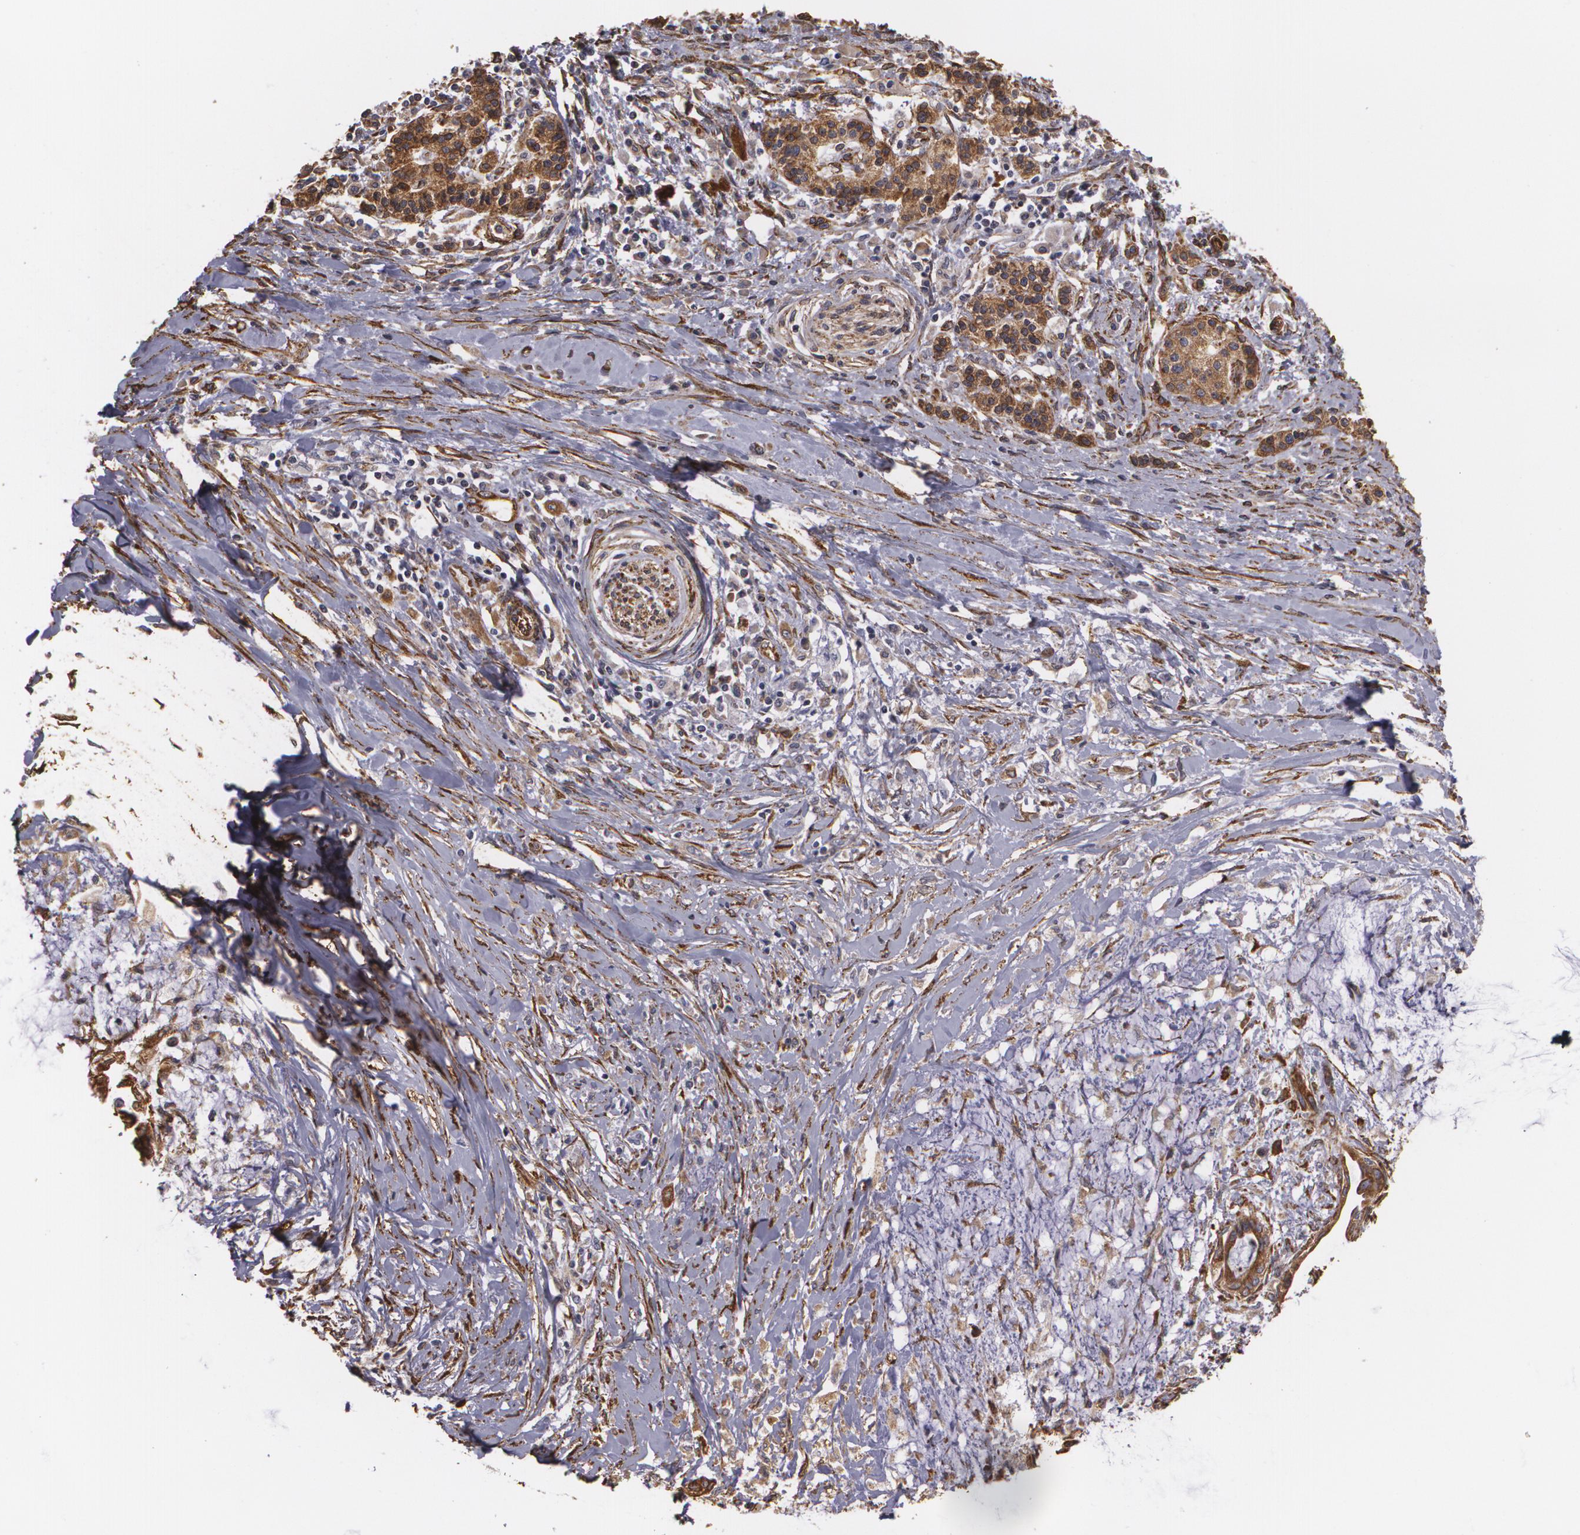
{"staining": {"intensity": "moderate", "quantity": ">75%", "location": "cytoplasmic/membranous"}, "tissue": "pancreatic cancer", "cell_type": "Tumor cells", "image_type": "cancer", "snomed": [{"axis": "morphology", "description": "Adenocarcinoma, NOS"}, {"axis": "topography", "description": "Pancreas"}], "caption": "High-magnification brightfield microscopy of pancreatic cancer stained with DAB (3,3'-diaminobenzidine) (brown) and counterstained with hematoxylin (blue). tumor cells exhibit moderate cytoplasmic/membranous staining is appreciated in about>75% of cells.", "gene": "CYB5R3", "patient": {"sex": "female", "age": 64}}